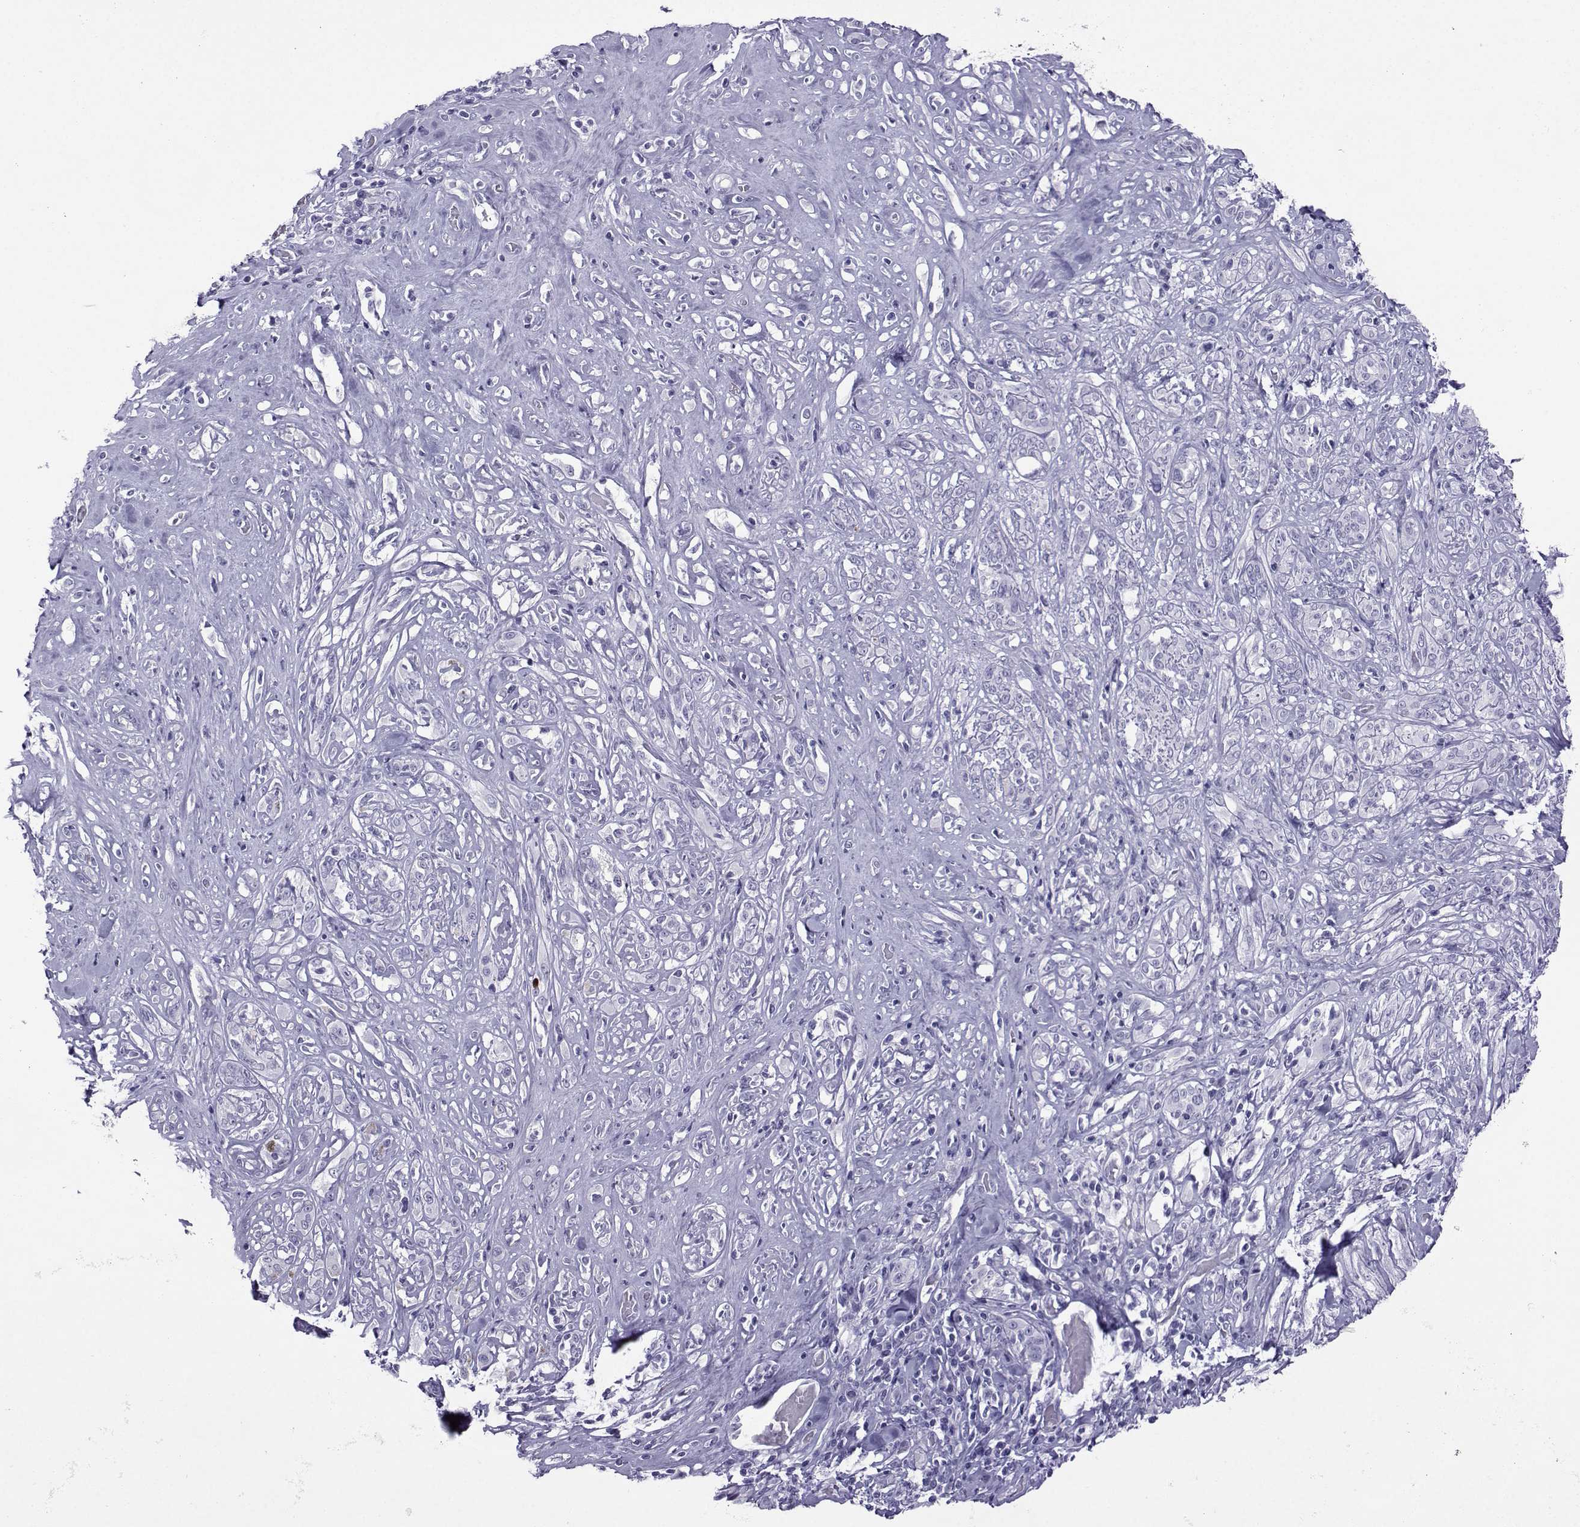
{"staining": {"intensity": "negative", "quantity": "none", "location": "none"}, "tissue": "melanoma", "cell_type": "Tumor cells", "image_type": "cancer", "snomed": [{"axis": "morphology", "description": "Malignant melanoma, NOS"}, {"axis": "topography", "description": "Skin"}], "caption": "Immunohistochemistry photomicrograph of melanoma stained for a protein (brown), which reveals no staining in tumor cells.", "gene": "CRYBB1", "patient": {"sex": "female", "age": 91}}